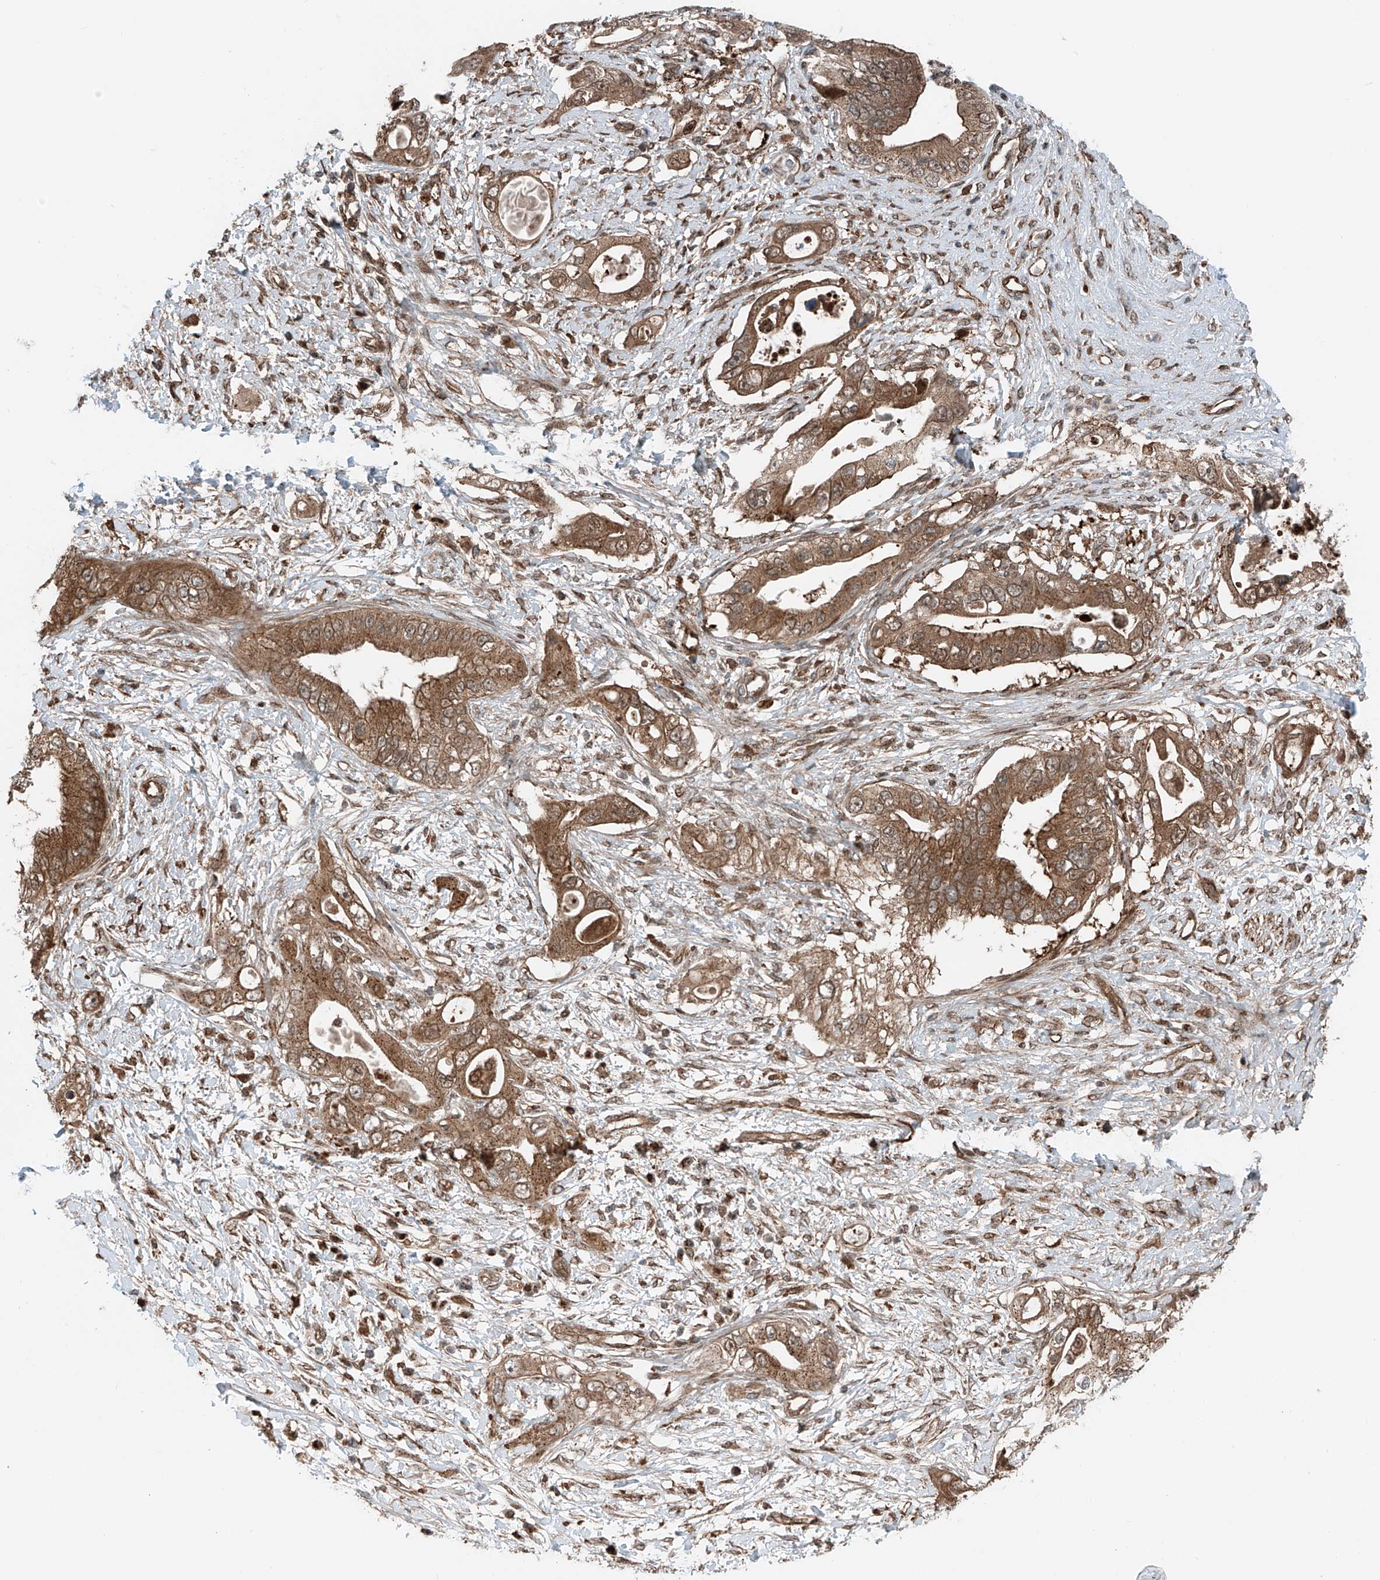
{"staining": {"intensity": "strong", "quantity": ">75%", "location": "cytoplasmic/membranous,nuclear"}, "tissue": "pancreatic cancer", "cell_type": "Tumor cells", "image_type": "cancer", "snomed": [{"axis": "morphology", "description": "Inflammation, NOS"}, {"axis": "morphology", "description": "Adenocarcinoma, NOS"}, {"axis": "topography", "description": "Pancreas"}], "caption": "Tumor cells show strong cytoplasmic/membranous and nuclear positivity in approximately >75% of cells in pancreatic cancer (adenocarcinoma).", "gene": "USP48", "patient": {"sex": "female", "age": 56}}